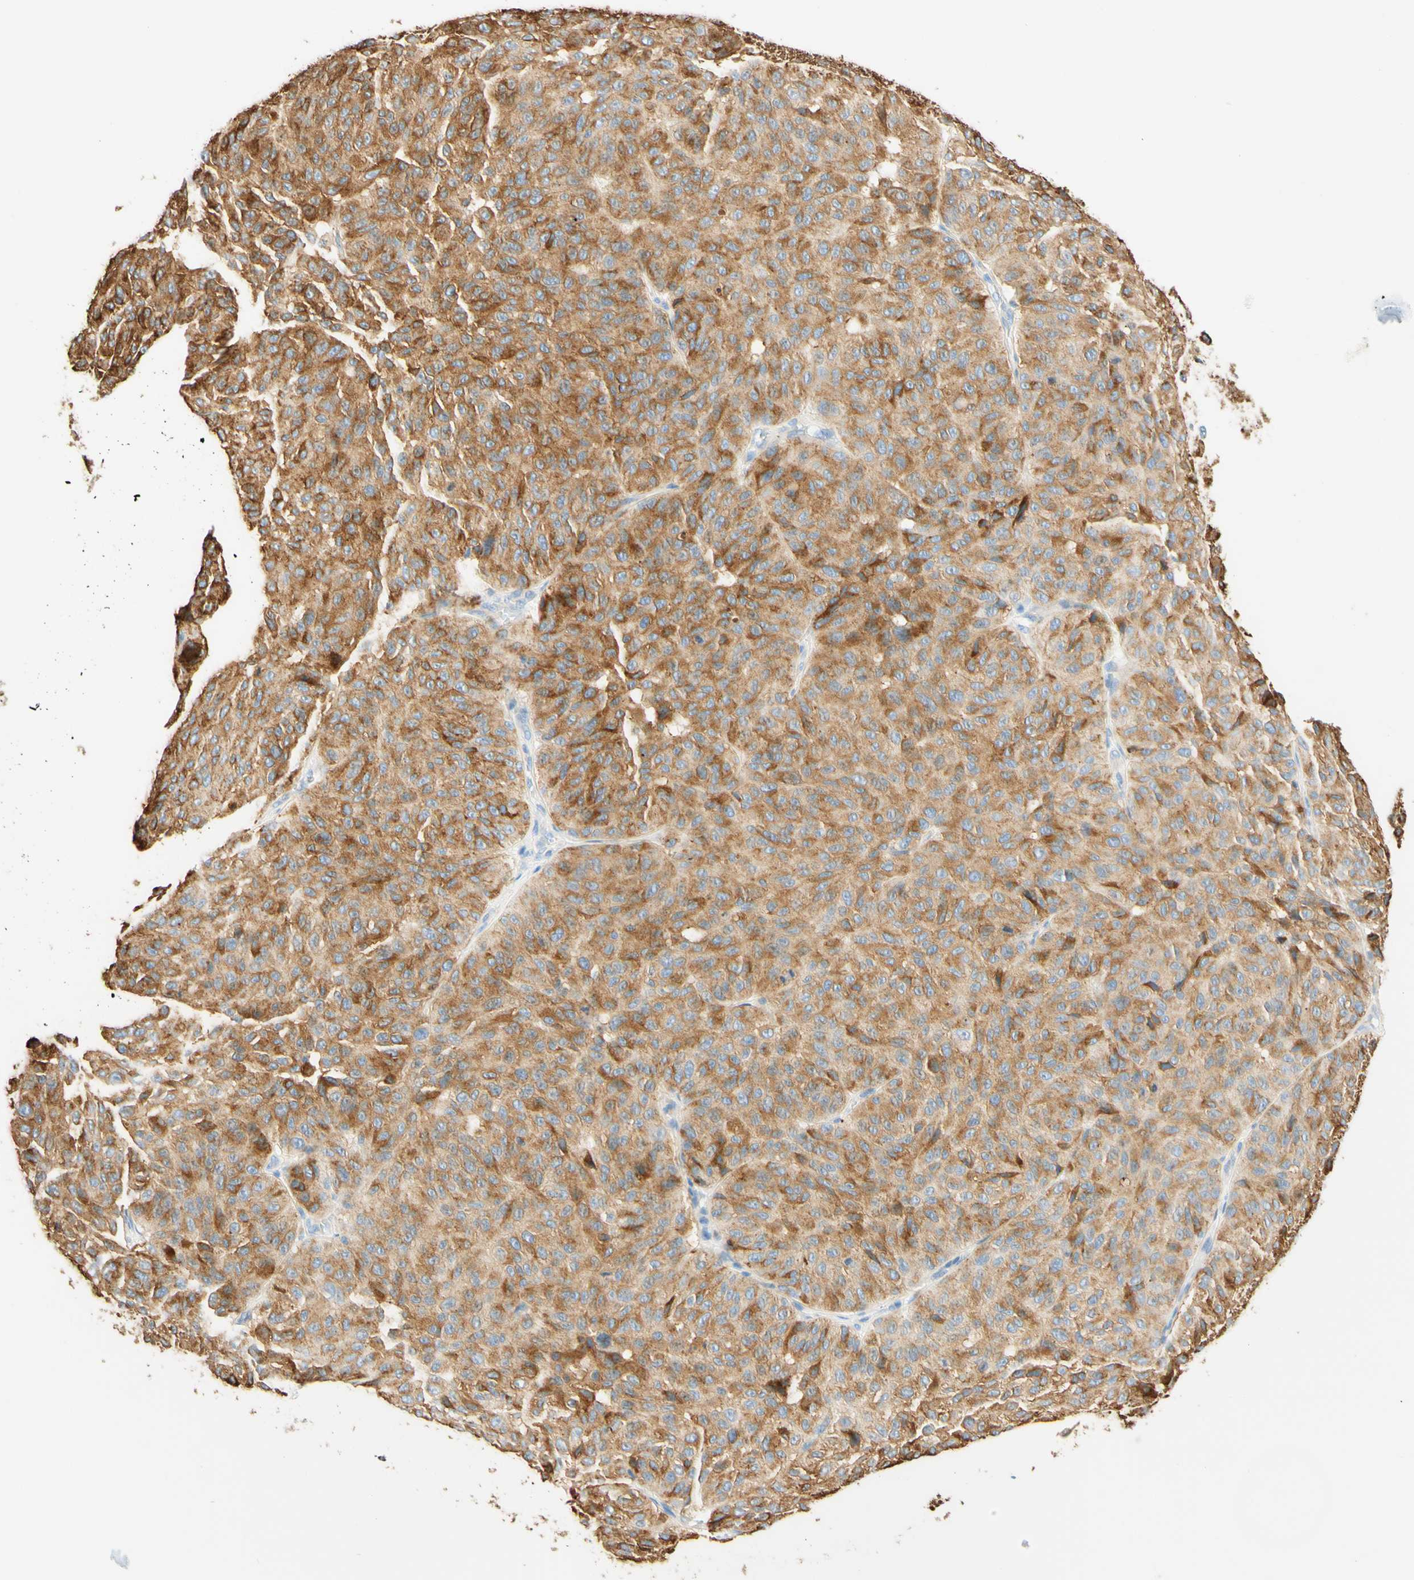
{"staining": {"intensity": "moderate", "quantity": ">75%", "location": "cytoplasmic/membranous"}, "tissue": "melanoma", "cell_type": "Tumor cells", "image_type": "cancer", "snomed": [{"axis": "morphology", "description": "Malignant melanoma, NOS"}, {"axis": "topography", "description": "Skin"}], "caption": "Immunohistochemical staining of human malignant melanoma reveals medium levels of moderate cytoplasmic/membranous positivity in approximately >75% of tumor cells.", "gene": "CD63", "patient": {"sex": "female", "age": 46}}